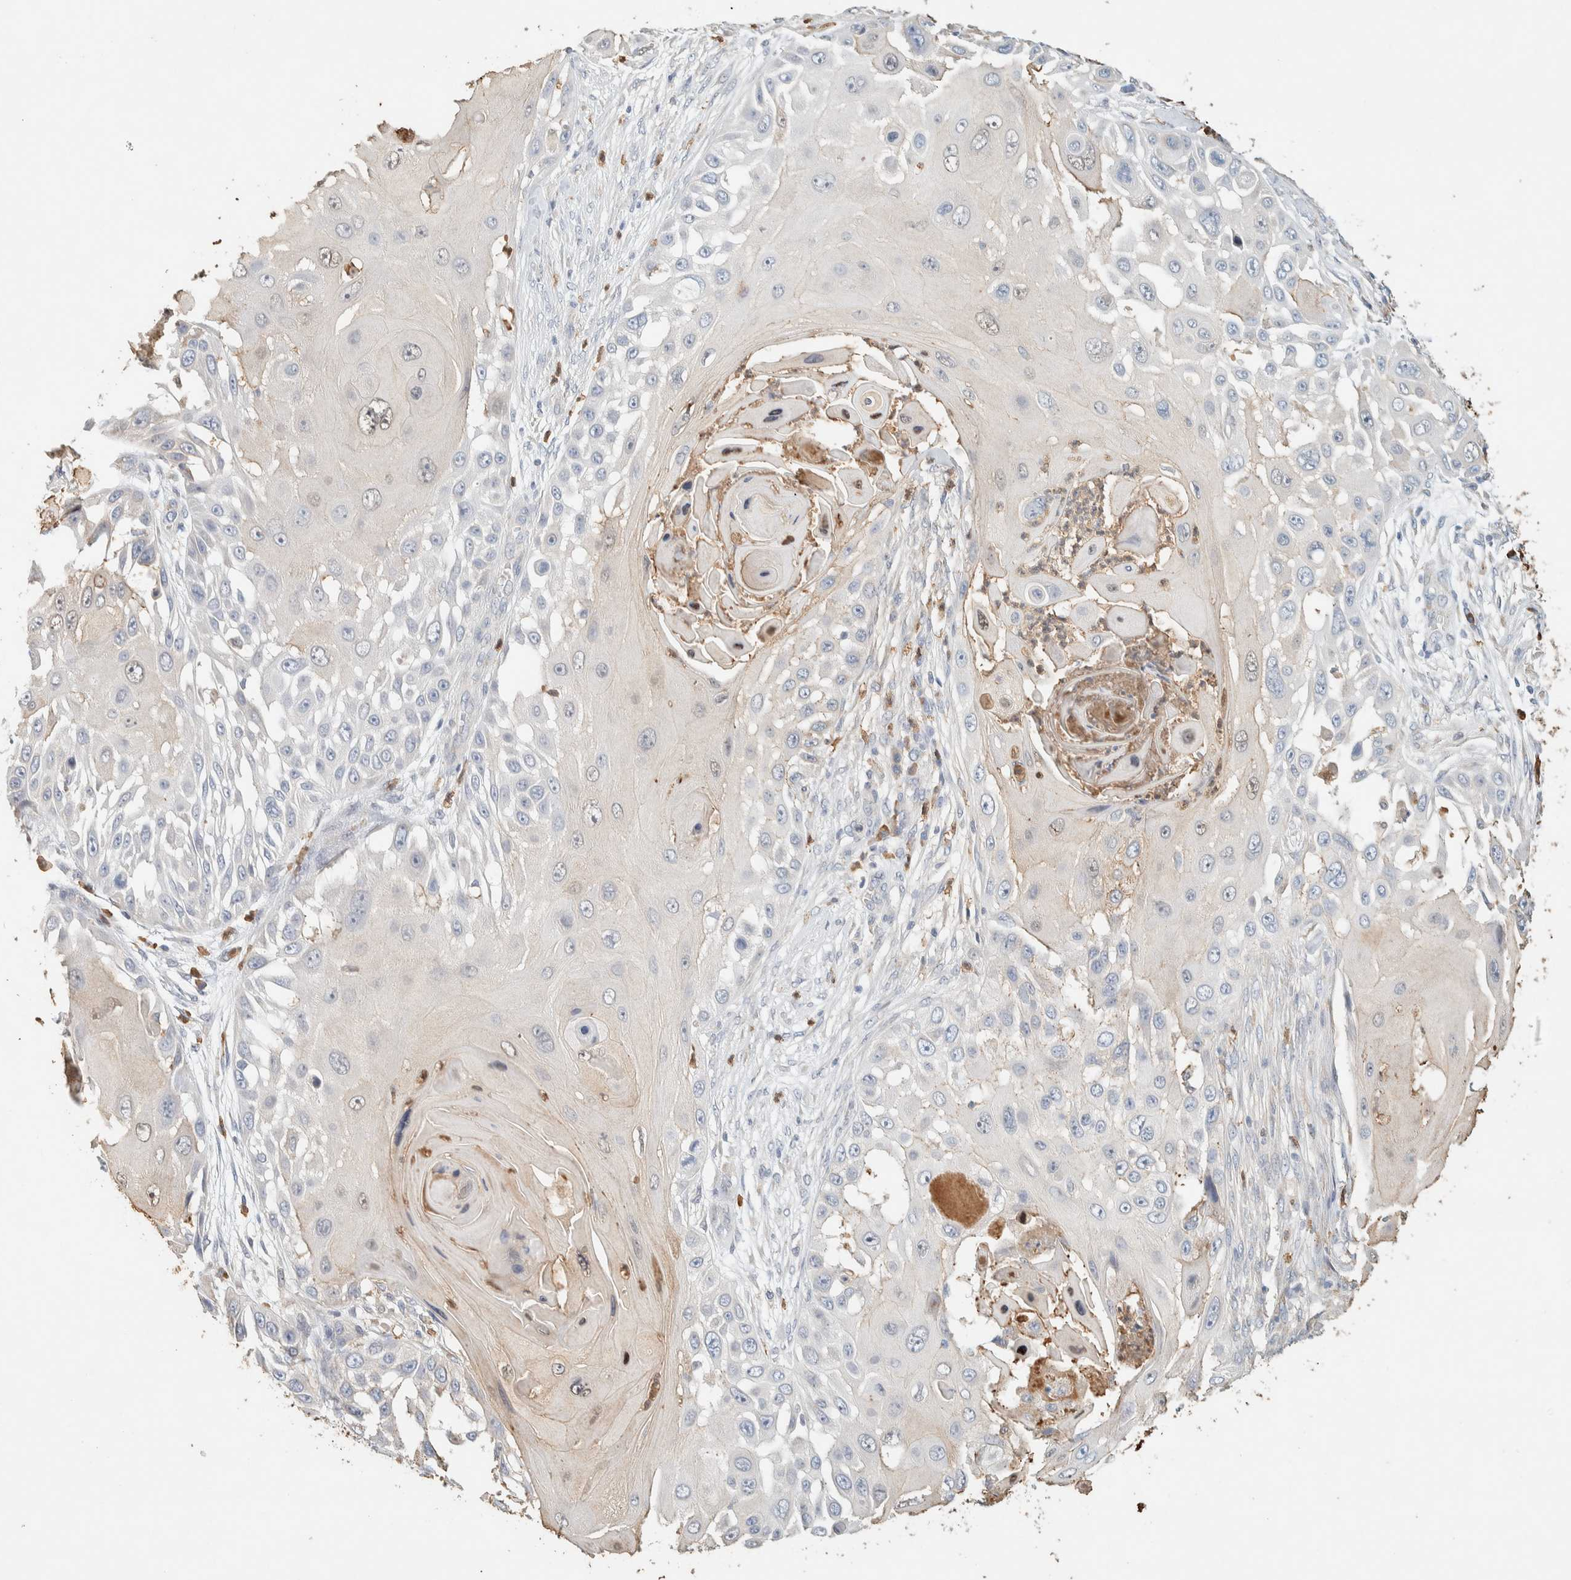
{"staining": {"intensity": "negative", "quantity": "none", "location": "none"}, "tissue": "skin cancer", "cell_type": "Tumor cells", "image_type": "cancer", "snomed": [{"axis": "morphology", "description": "Squamous cell carcinoma, NOS"}, {"axis": "topography", "description": "Skin"}], "caption": "Skin cancer was stained to show a protein in brown. There is no significant positivity in tumor cells.", "gene": "TTC3", "patient": {"sex": "female", "age": 44}}